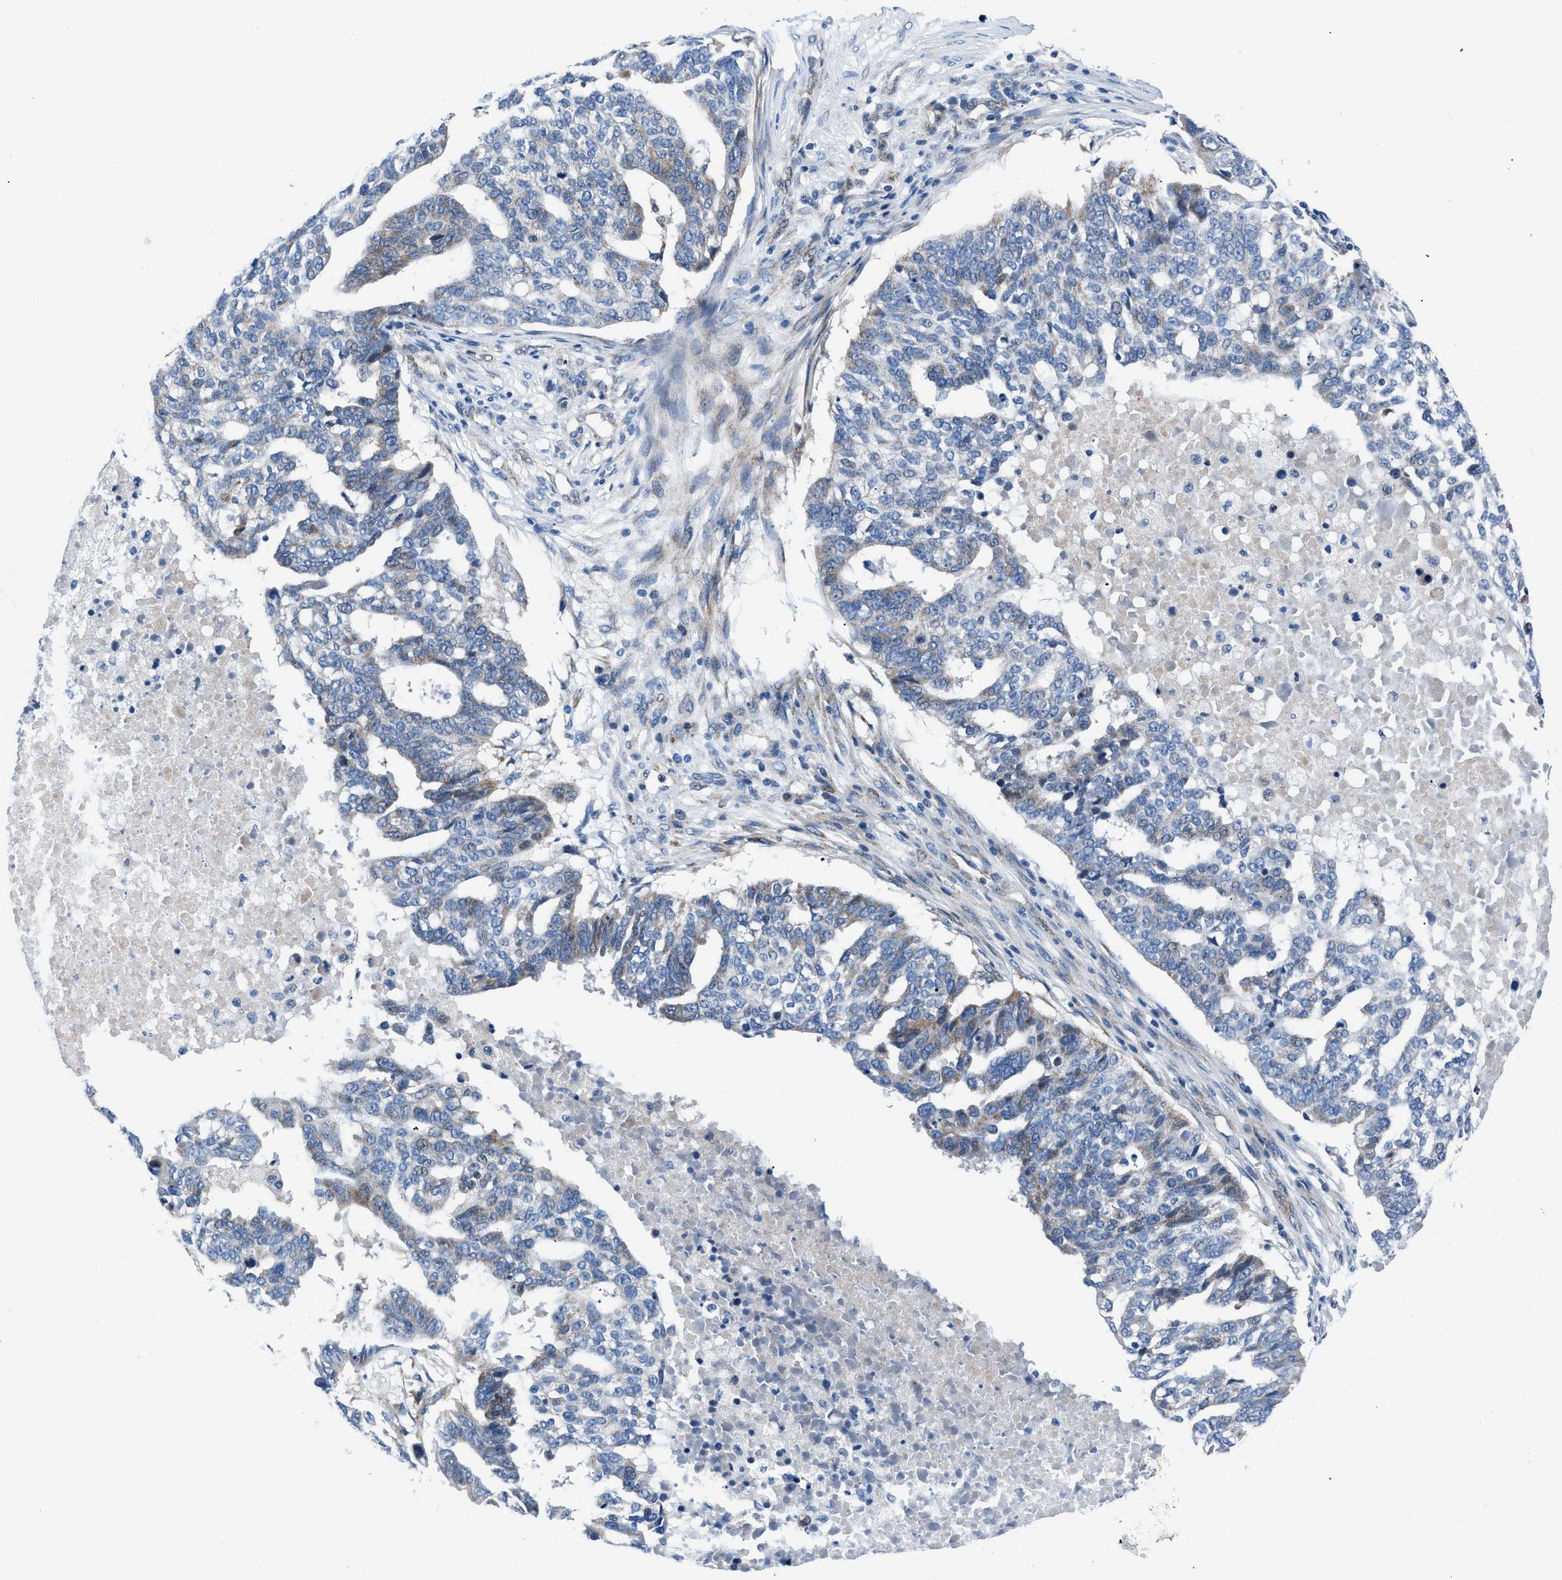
{"staining": {"intensity": "moderate", "quantity": "<25%", "location": "cytoplasmic/membranous"}, "tissue": "ovarian cancer", "cell_type": "Tumor cells", "image_type": "cancer", "snomed": [{"axis": "morphology", "description": "Cystadenocarcinoma, serous, NOS"}, {"axis": "topography", "description": "Ovary"}], "caption": "Immunohistochemical staining of human ovarian serous cystadenocarcinoma exhibits low levels of moderate cytoplasmic/membranous positivity in approximately <25% of tumor cells.", "gene": "LMO2", "patient": {"sex": "female", "age": 59}}